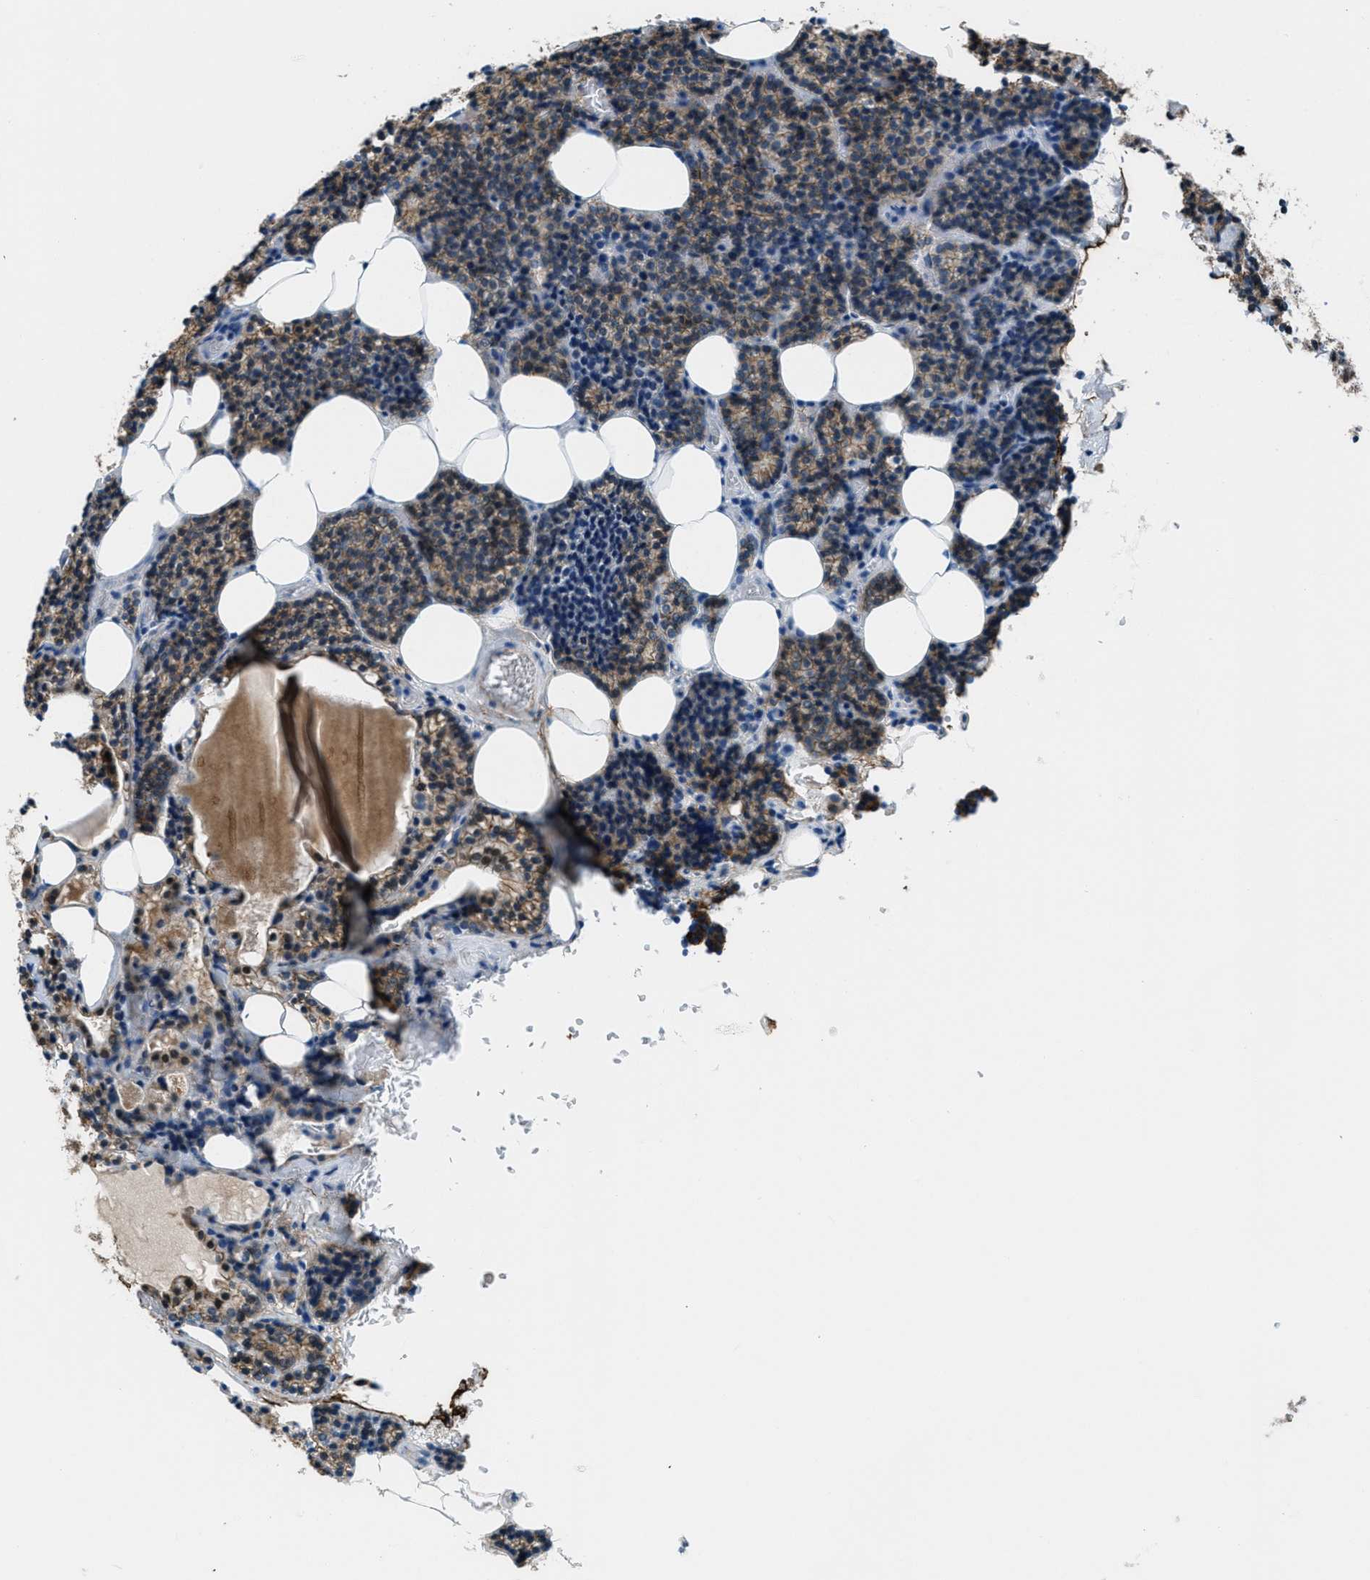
{"staining": {"intensity": "moderate", "quantity": ">75%", "location": "cytoplasmic/membranous,nuclear"}, "tissue": "parathyroid gland", "cell_type": "Glandular cells", "image_type": "normal", "snomed": [{"axis": "morphology", "description": "Normal tissue, NOS"}, {"axis": "morphology", "description": "Adenoma, NOS"}, {"axis": "topography", "description": "Parathyroid gland"}], "caption": "This micrograph exhibits unremarkable parathyroid gland stained with immunohistochemistry (IHC) to label a protein in brown. The cytoplasmic/membranous,nuclear of glandular cells show moderate positivity for the protein. Nuclei are counter-stained blue.", "gene": "FBN1", "patient": {"sex": "female", "age": 54}}